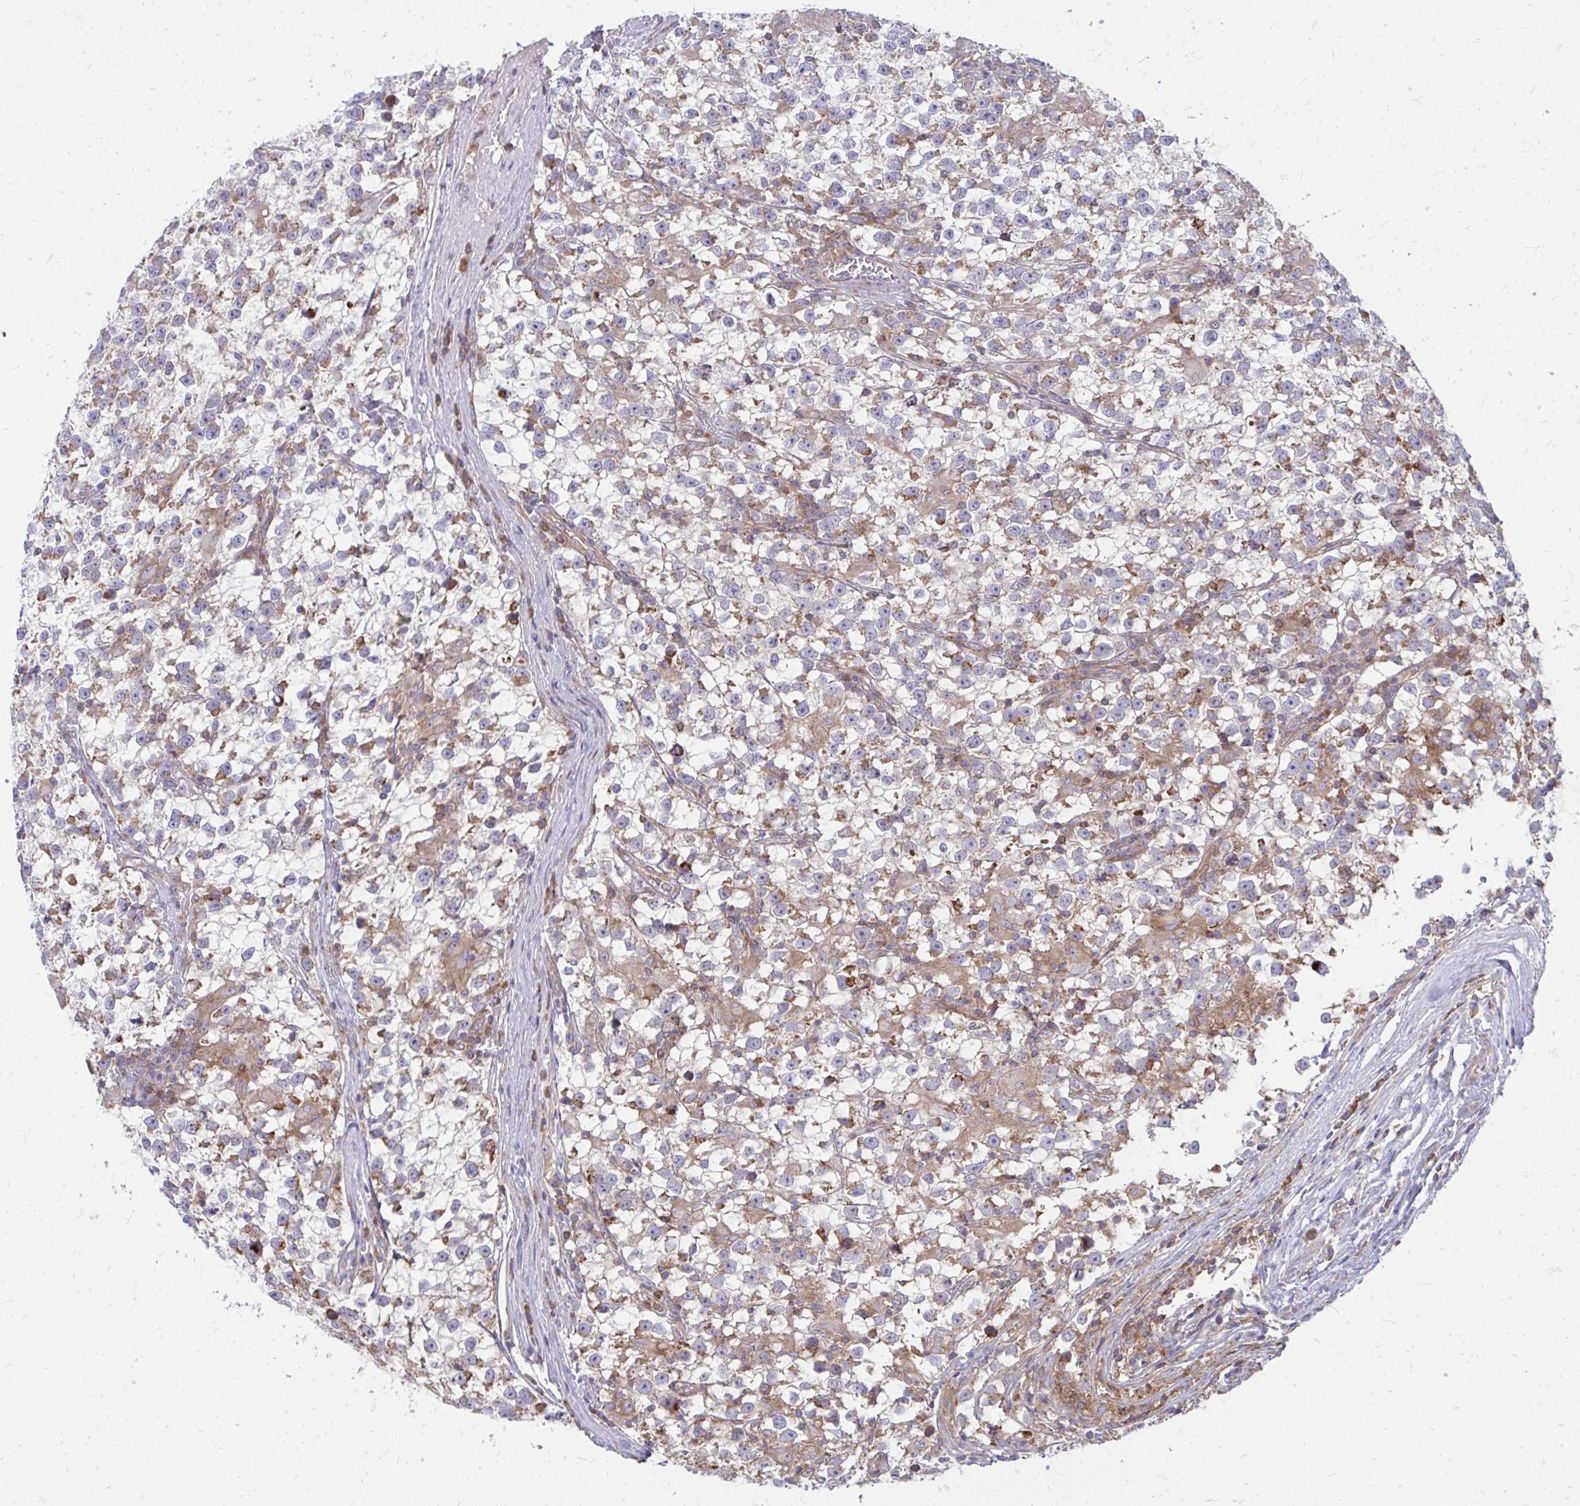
{"staining": {"intensity": "moderate", "quantity": "<25%", "location": "cytoplasmic/membranous"}, "tissue": "testis cancer", "cell_type": "Tumor cells", "image_type": "cancer", "snomed": [{"axis": "morphology", "description": "Seminoma, NOS"}, {"axis": "topography", "description": "Testis"}], "caption": "An IHC image of tumor tissue is shown. Protein staining in brown highlights moderate cytoplasmic/membranous positivity in testis cancer (seminoma) within tumor cells. (Brightfield microscopy of DAB IHC at high magnification).", "gene": "ASAP1", "patient": {"sex": "male", "age": 31}}